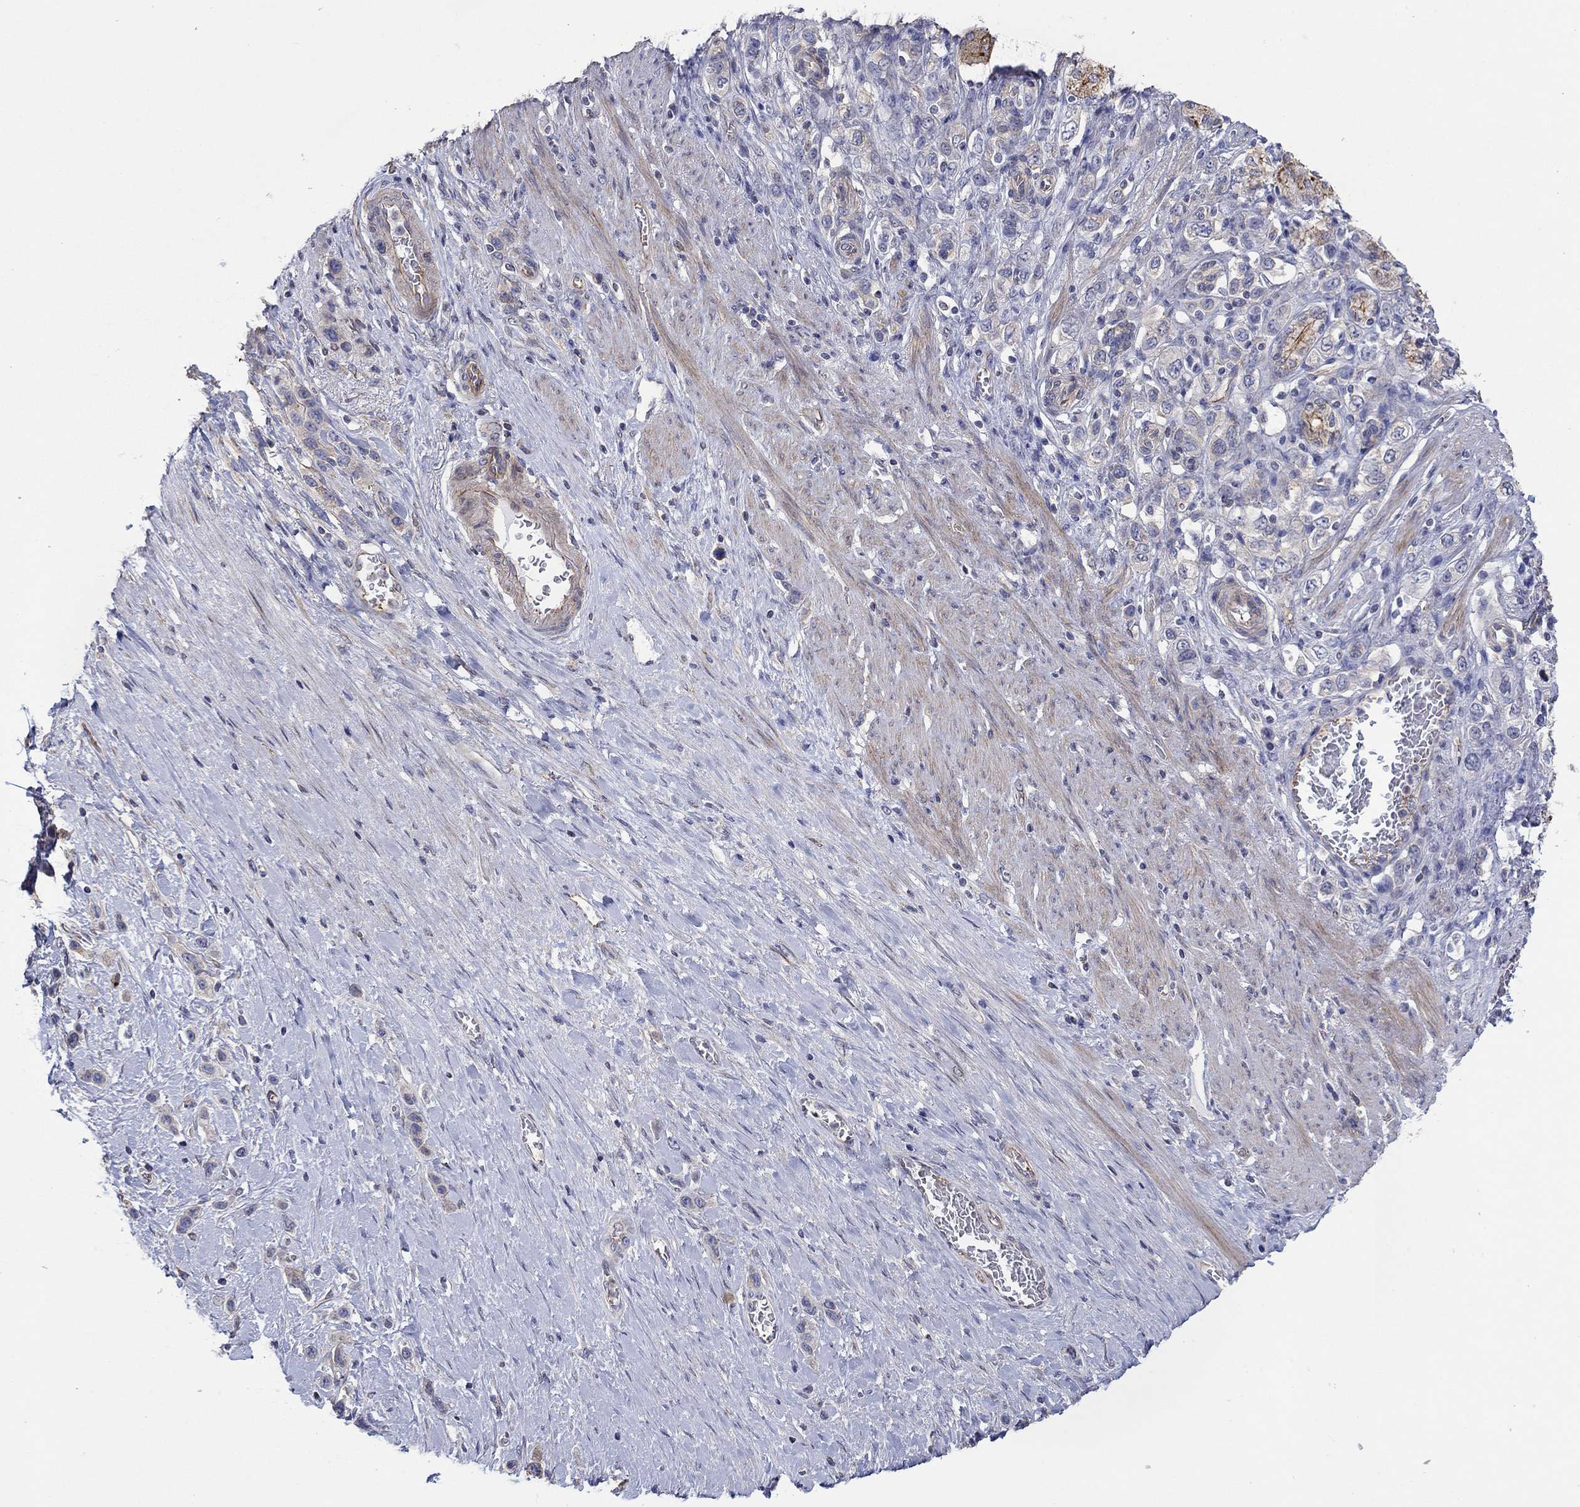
{"staining": {"intensity": "negative", "quantity": "none", "location": "none"}, "tissue": "stomach cancer", "cell_type": "Tumor cells", "image_type": "cancer", "snomed": [{"axis": "morphology", "description": "Normal tissue, NOS"}, {"axis": "morphology", "description": "Adenocarcinoma, NOS"}, {"axis": "morphology", "description": "Adenocarcinoma, High grade"}, {"axis": "topography", "description": "Stomach, upper"}, {"axis": "topography", "description": "Stomach"}], "caption": "An IHC micrograph of stomach cancer is shown. There is no staining in tumor cells of stomach cancer.", "gene": "TPRN", "patient": {"sex": "female", "age": 65}}